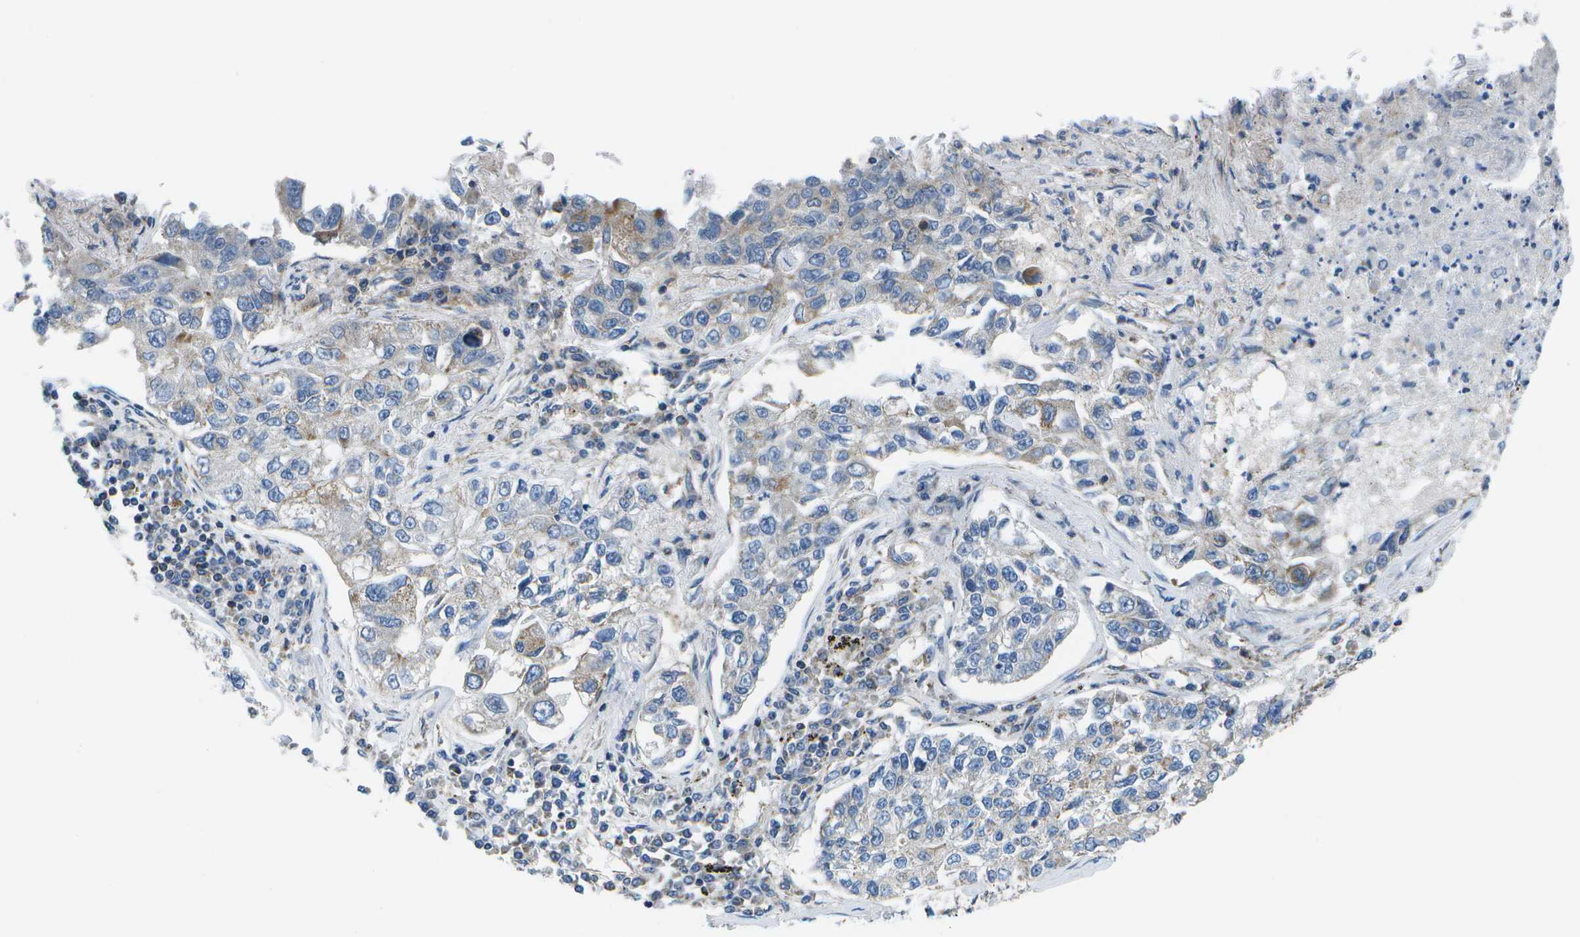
{"staining": {"intensity": "weak", "quantity": "<25%", "location": "cytoplasmic/membranous"}, "tissue": "lung cancer", "cell_type": "Tumor cells", "image_type": "cancer", "snomed": [{"axis": "morphology", "description": "Adenocarcinoma, NOS"}, {"axis": "topography", "description": "Lung"}], "caption": "An immunohistochemistry (IHC) micrograph of adenocarcinoma (lung) is shown. There is no staining in tumor cells of adenocarcinoma (lung).", "gene": "MVK", "patient": {"sex": "male", "age": 49}}